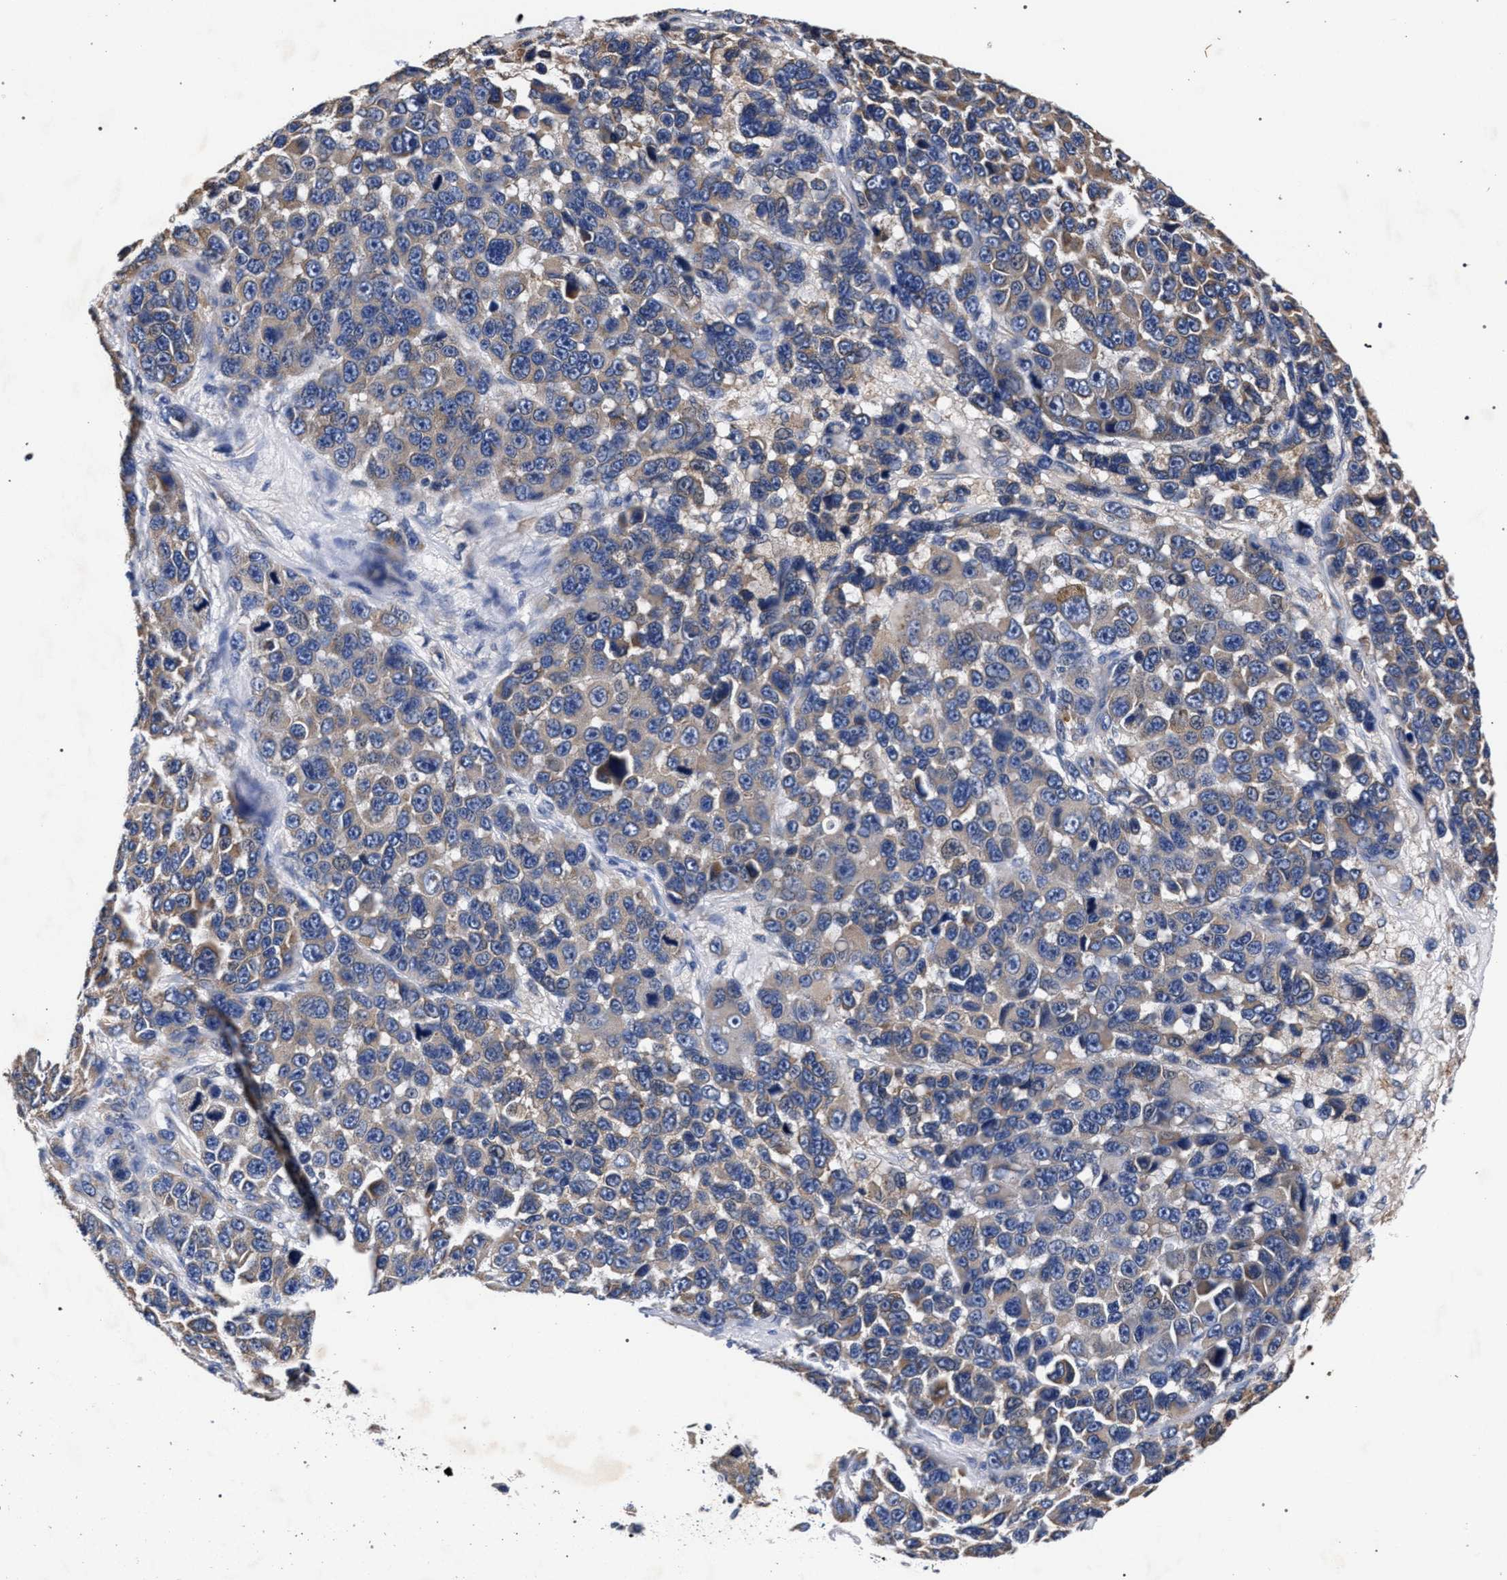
{"staining": {"intensity": "weak", "quantity": "25%-75%", "location": "cytoplasmic/membranous"}, "tissue": "melanoma", "cell_type": "Tumor cells", "image_type": "cancer", "snomed": [{"axis": "morphology", "description": "Malignant melanoma, NOS"}, {"axis": "topography", "description": "Skin"}], "caption": "A brown stain highlights weak cytoplasmic/membranous positivity of a protein in malignant melanoma tumor cells.", "gene": "CFAP95", "patient": {"sex": "male", "age": 53}}